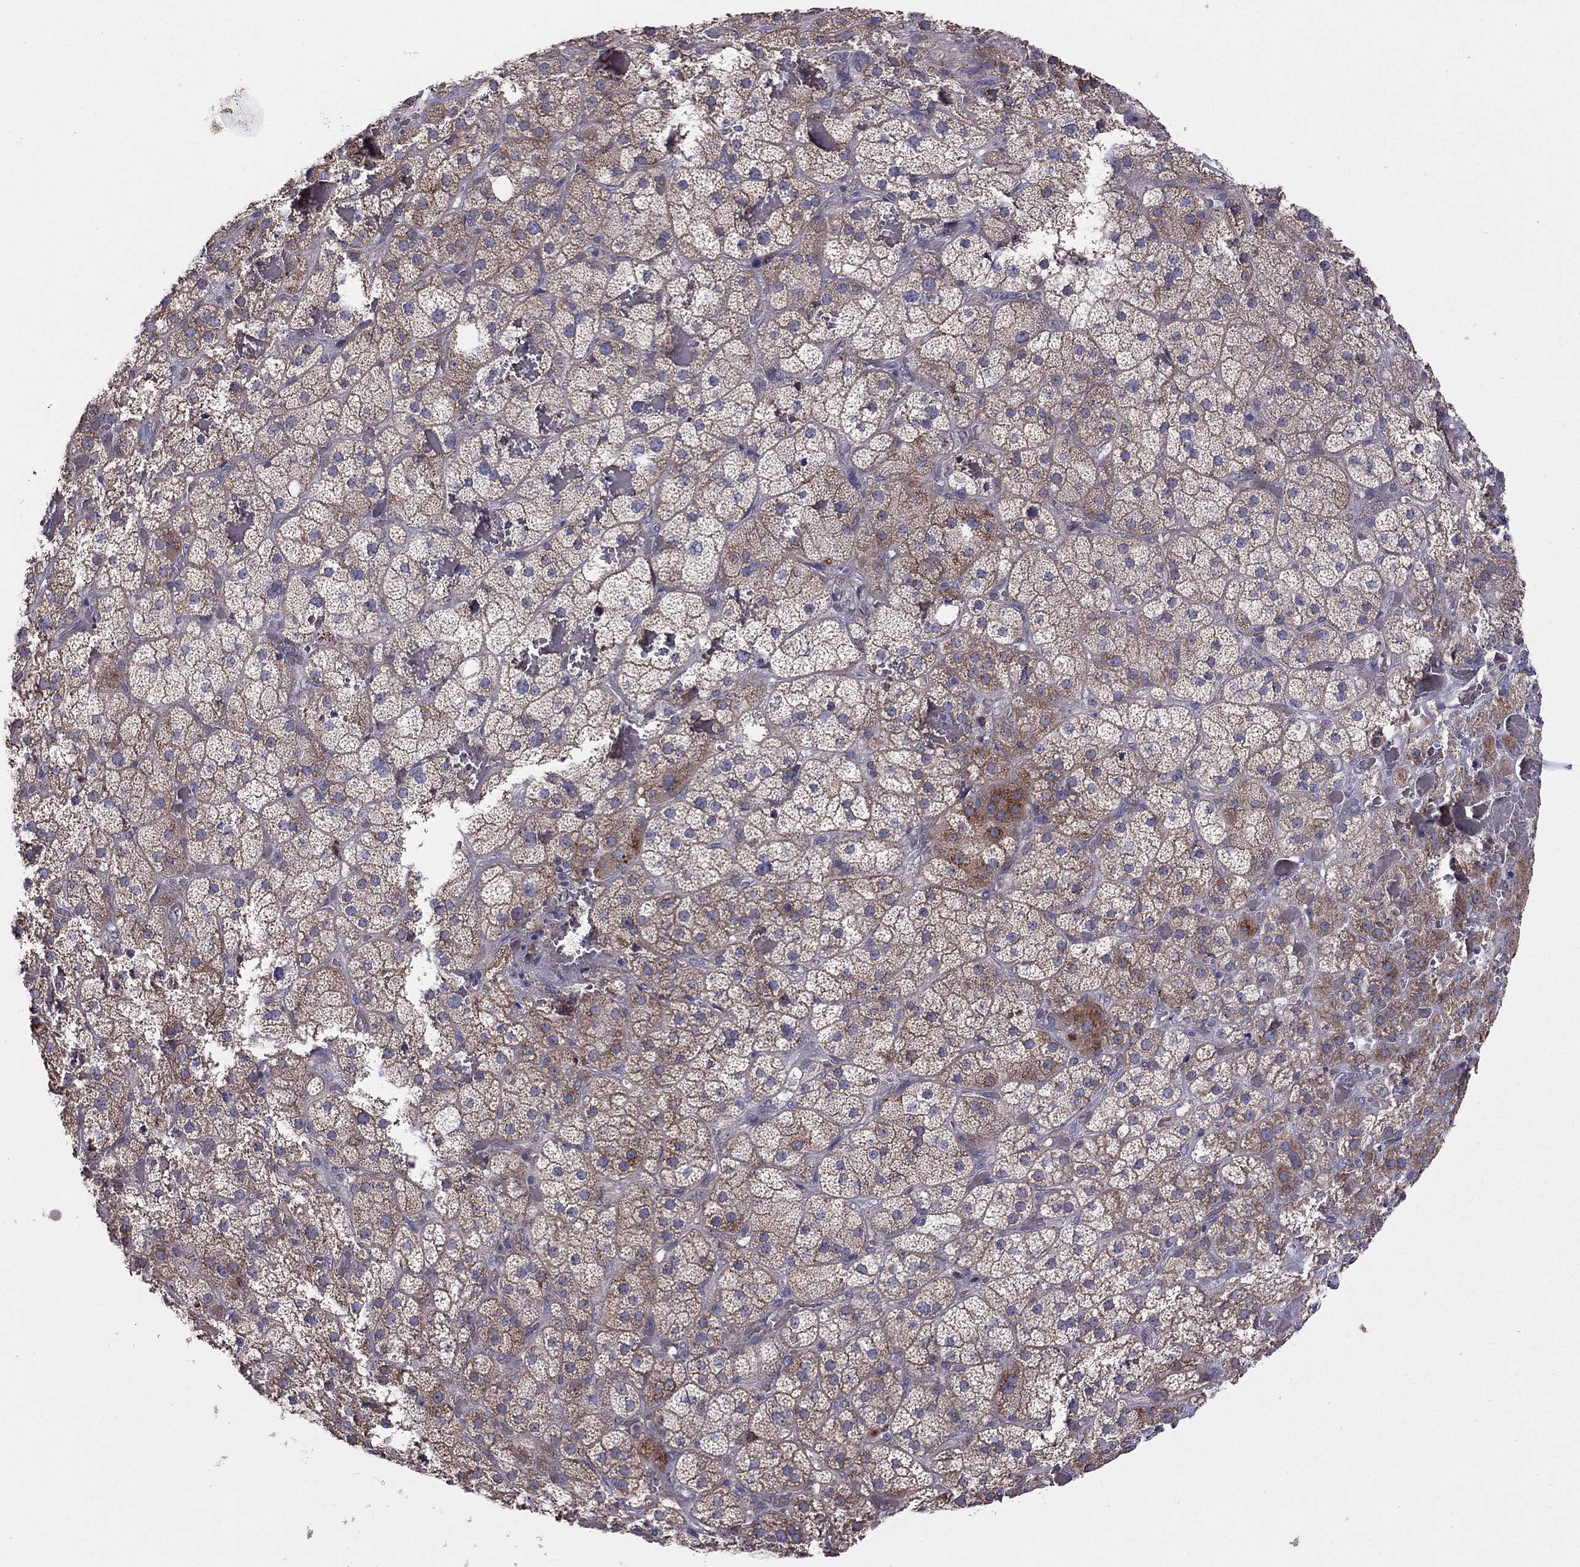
{"staining": {"intensity": "strong", "quantity": "<25%", "location": "cytoplasmic/membranous"}, "tissue": "adrenal gland", "cell_type": "Glandular cells", "image_type": "normal", "snomed": [{"axis": "morphology", "description": "Normal tissue, NOS"}, {"axis": "topography", "description": "Adrenal gland"}], "caption": "Unremarkable adrenal gland demonstrates strong cytoplasmic/membranous expression in approximately <25% of glandular cells.", "gene": "PIK3CG", "patient": {"sex": "male", "age": 57}}